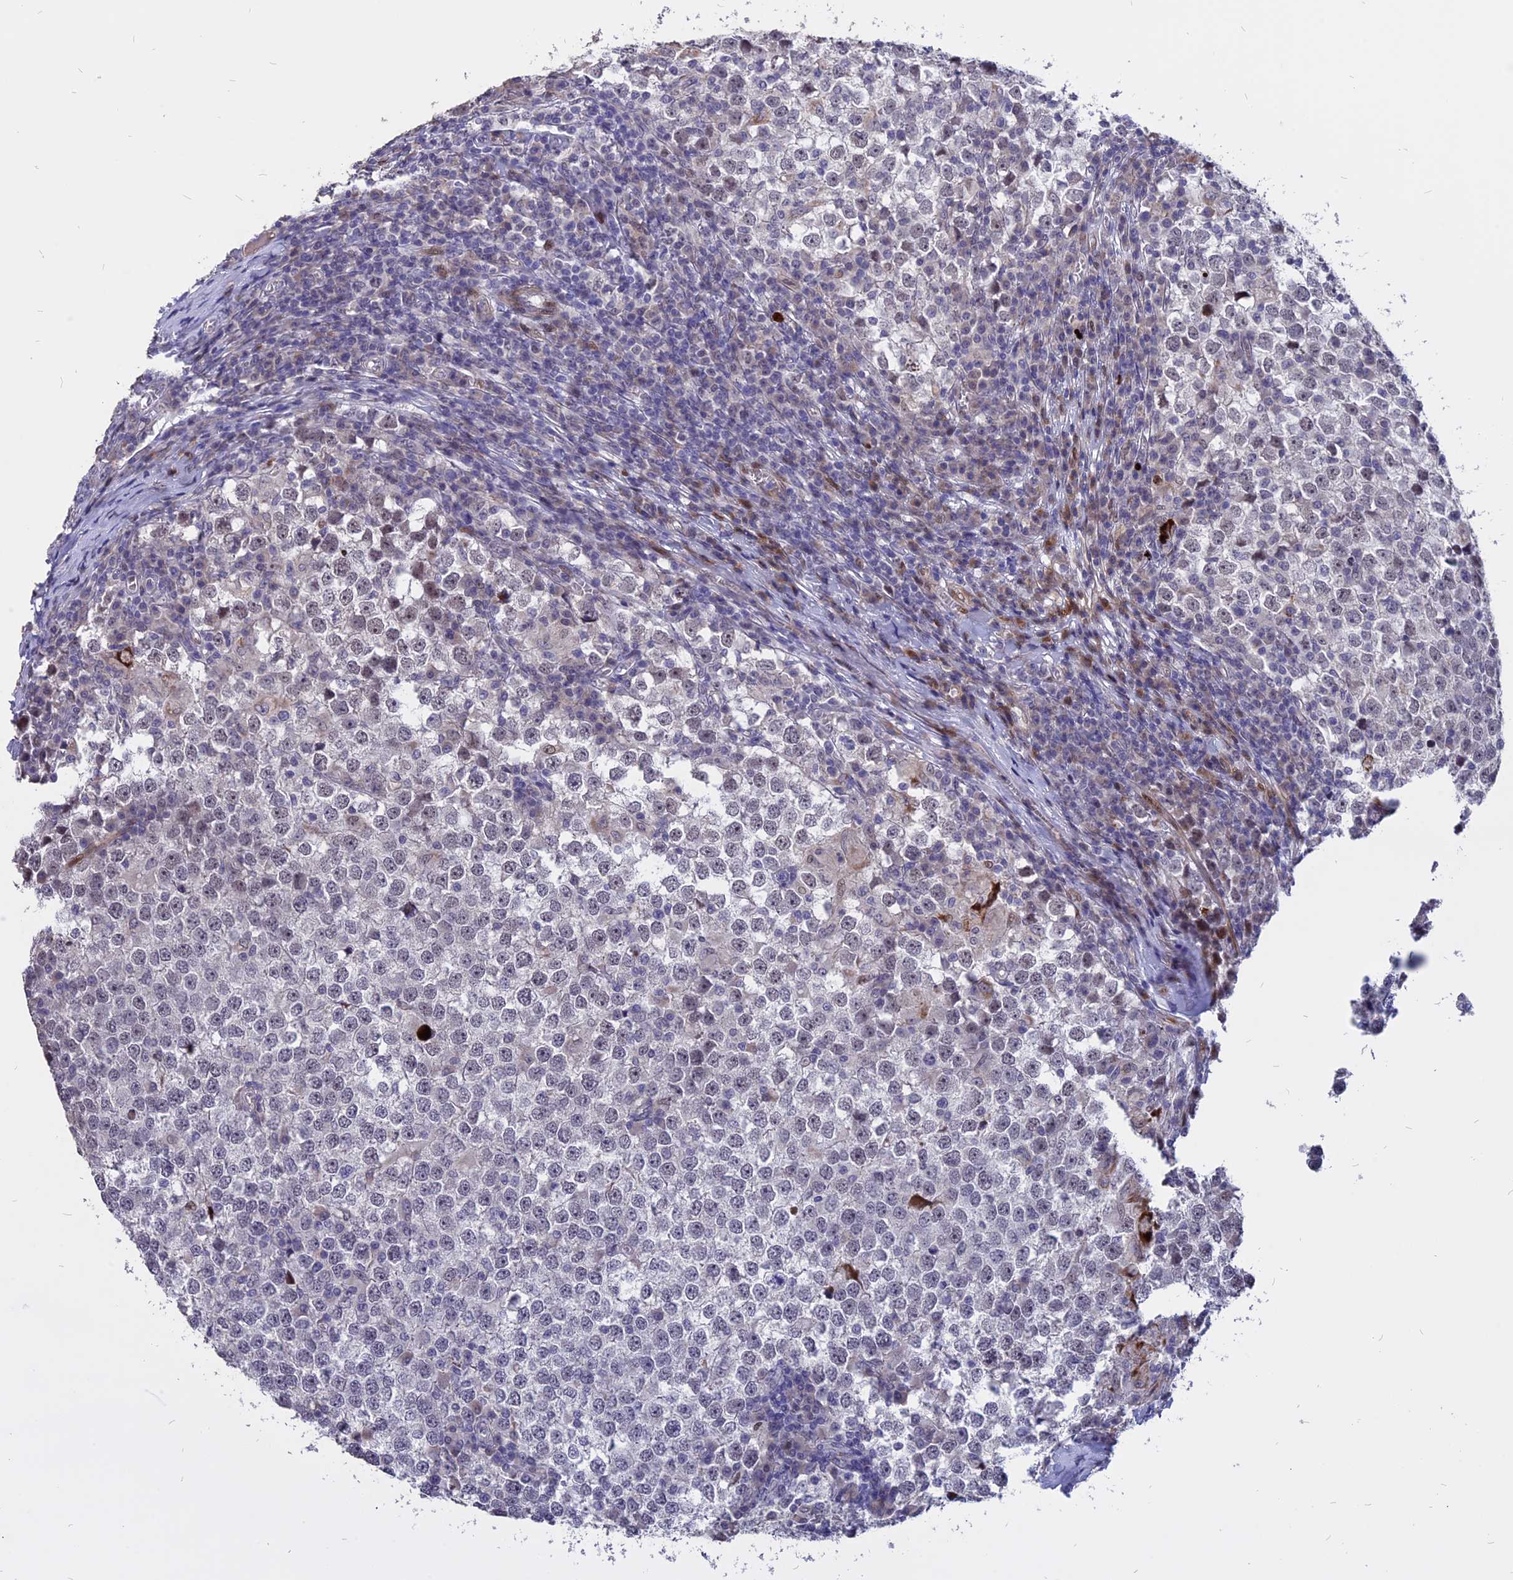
{"staining": {"intensity": "weak", "quantity": "25%-75%", "location": "nuclear"}, "tissue": "testis cancer", "cell_type": "Tumor cells", "image_type": "cancer", "snomed": [{"axis": "morphology", "description": "Seminoma, NOS"}, {"axis": "topography", "description": "Testis"}], "caption": "Seminoma (testis) was stained to show a protein in brown. There is low levels of weak nuclear staining in approximately 25%-75% of tumor cells.", "gene": "TMEM263", "patient": {"sex": "male", "age": 65}}